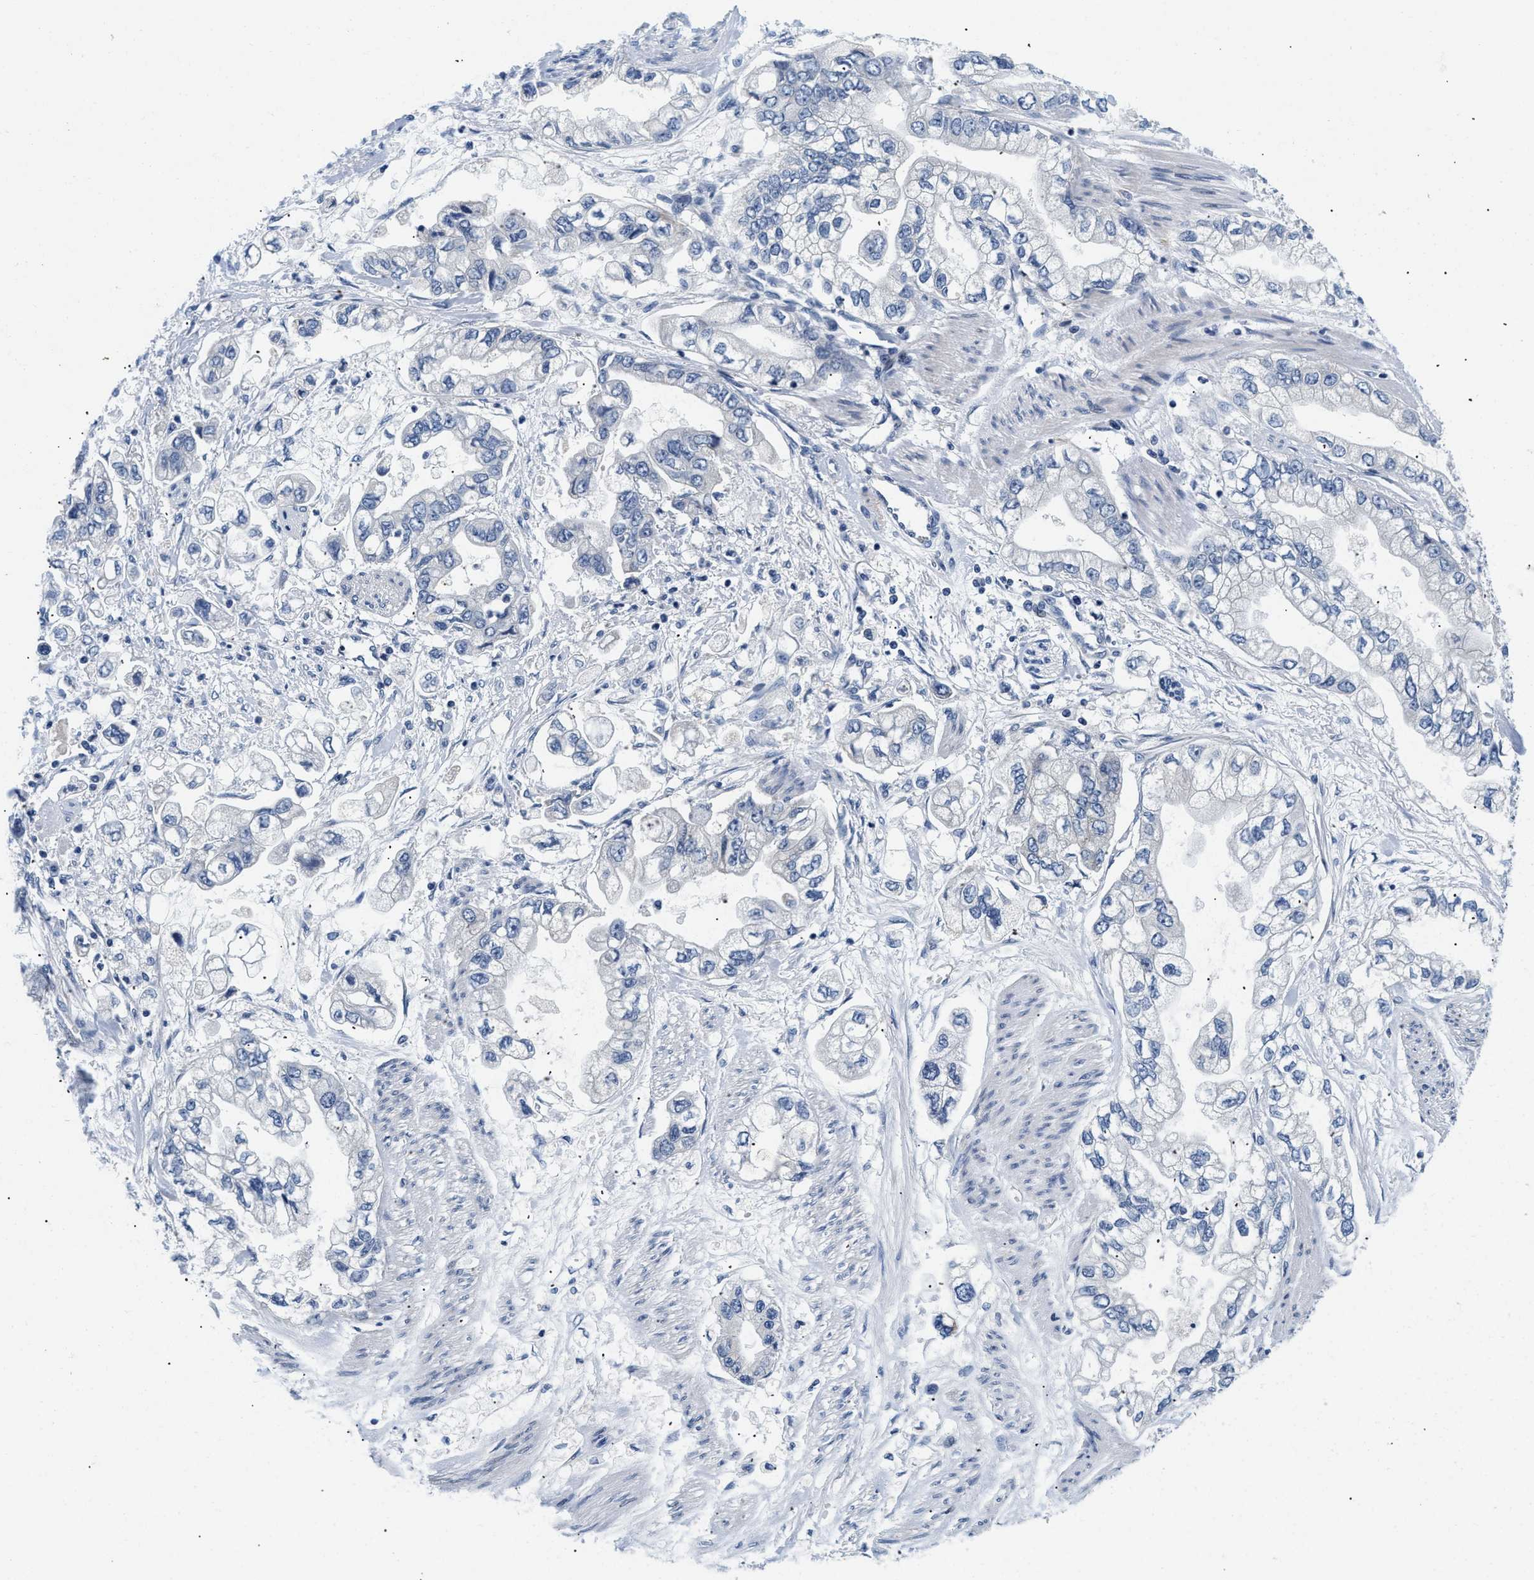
{"staining": {"intensity": "negative", "quantity": "none", "location": "none"}, "tissue": "stomach cancer", "cell_type": "Tumor cells", "image_type": "cancer", "snomed": [{"axis": "morphology", "description": "Normal tissue, NOS"}, {"axis": "morphology", "description": "Adenocarcinoma, NOS"}, {"axis": "topography", "description": "Stomach"}], "caption": "Immunohistochemistry (IHC) image of neoplastic tissue: human stomach adenocarcinoma stained with DAB (3,3'-diaminobenzidine) exhibits no significant protein expression in tumor cells.", "gene": "PDP1", "patient": {"sex": "male", "age": 62}}